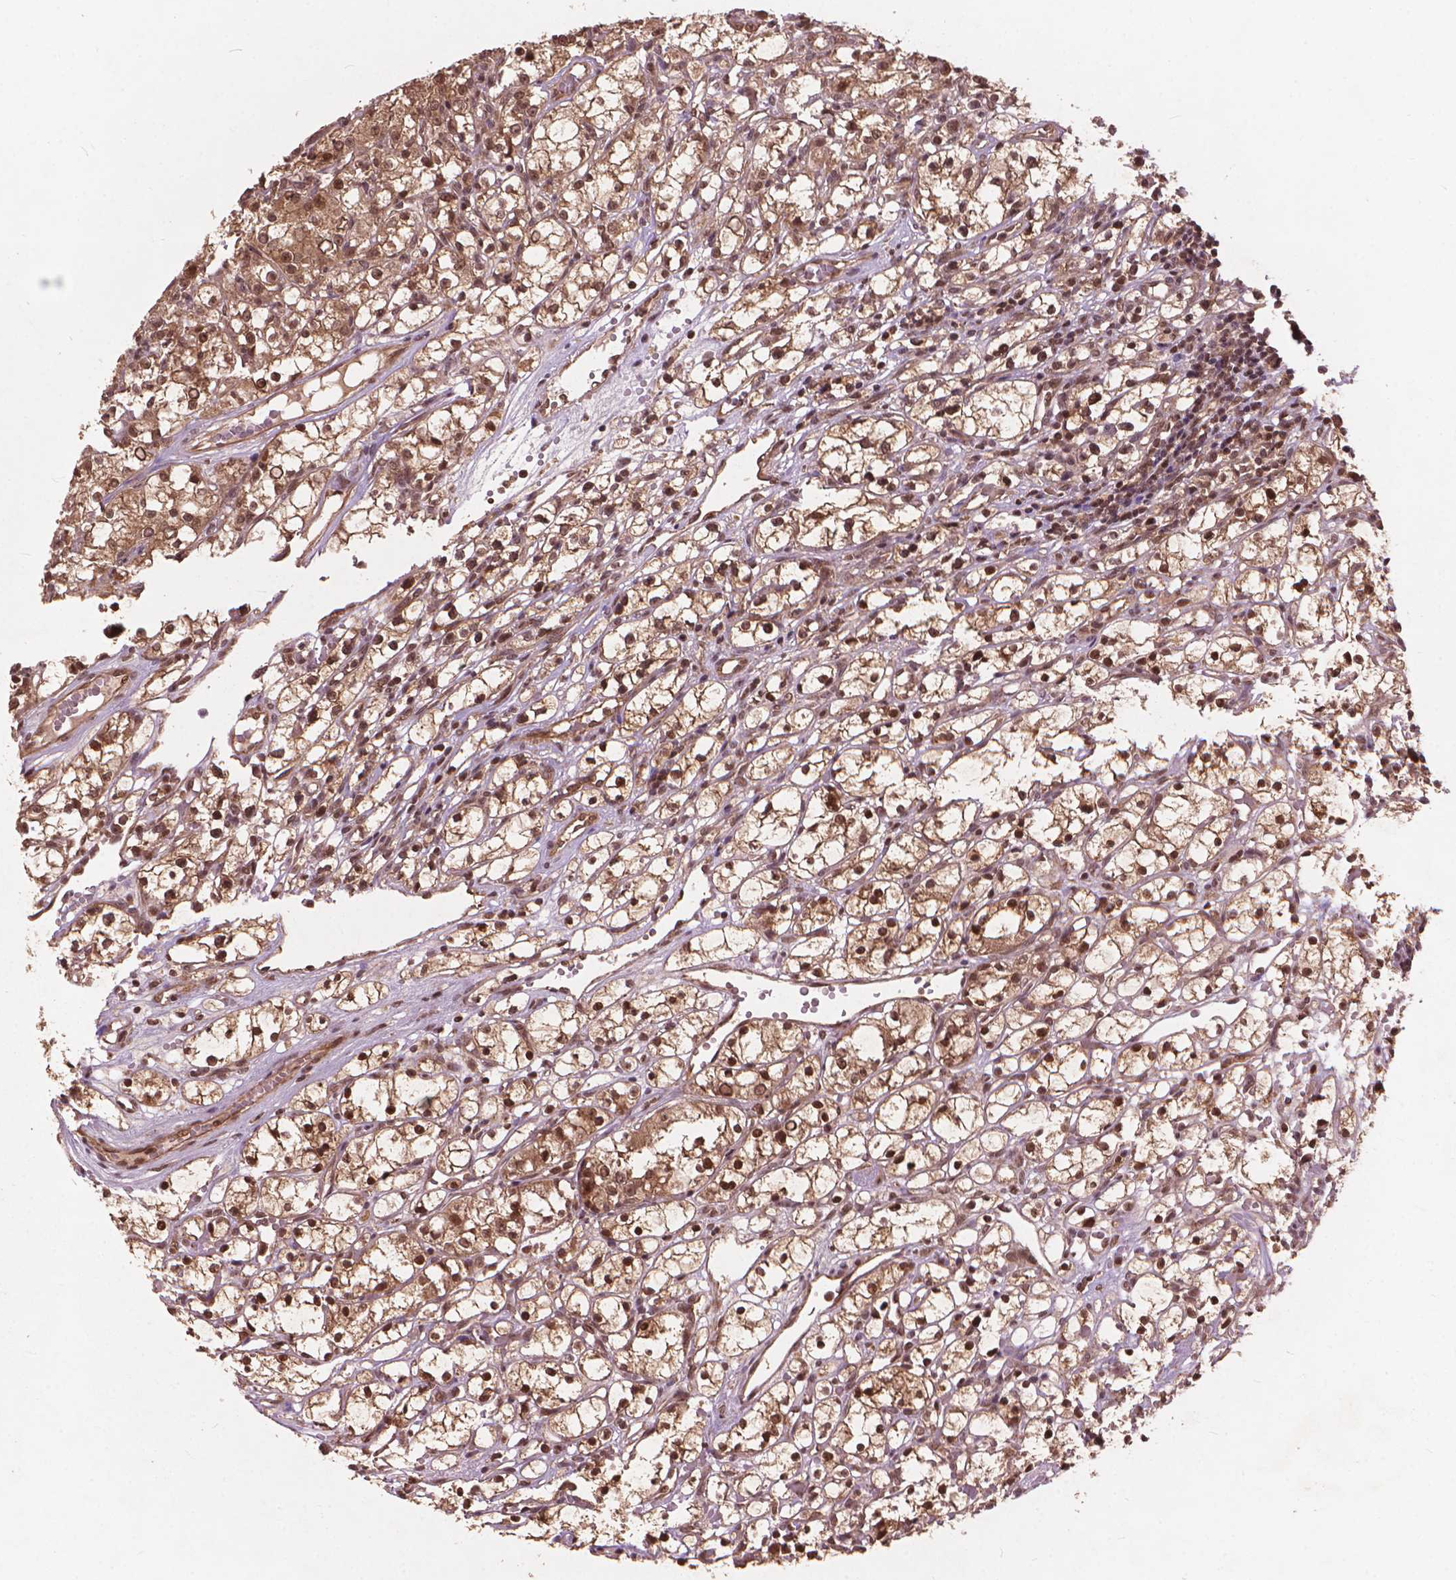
{"staining": {"intensity": "moderate", "quantity": "25%-75%", "location": "cytoplasmic/membranous,nuclear"}, "tissue": "renal cancer", "cell_type": "Tumor cells", "image_type": "cancer", "snomed": [{"axis": "morphology", "description": "Adenocarcinoma, NOS"}, {"axis": "topography", "description": "Kidney"}], "caption": "Renal cancer tissue displays moderate cytoplasmic/membranous and nuclear expression in approximately 25%-75% of tumor cells, visualized by immunohistochemistry.", "gene": "SSU72", "patient": {"sex": "female", "age": 59}}